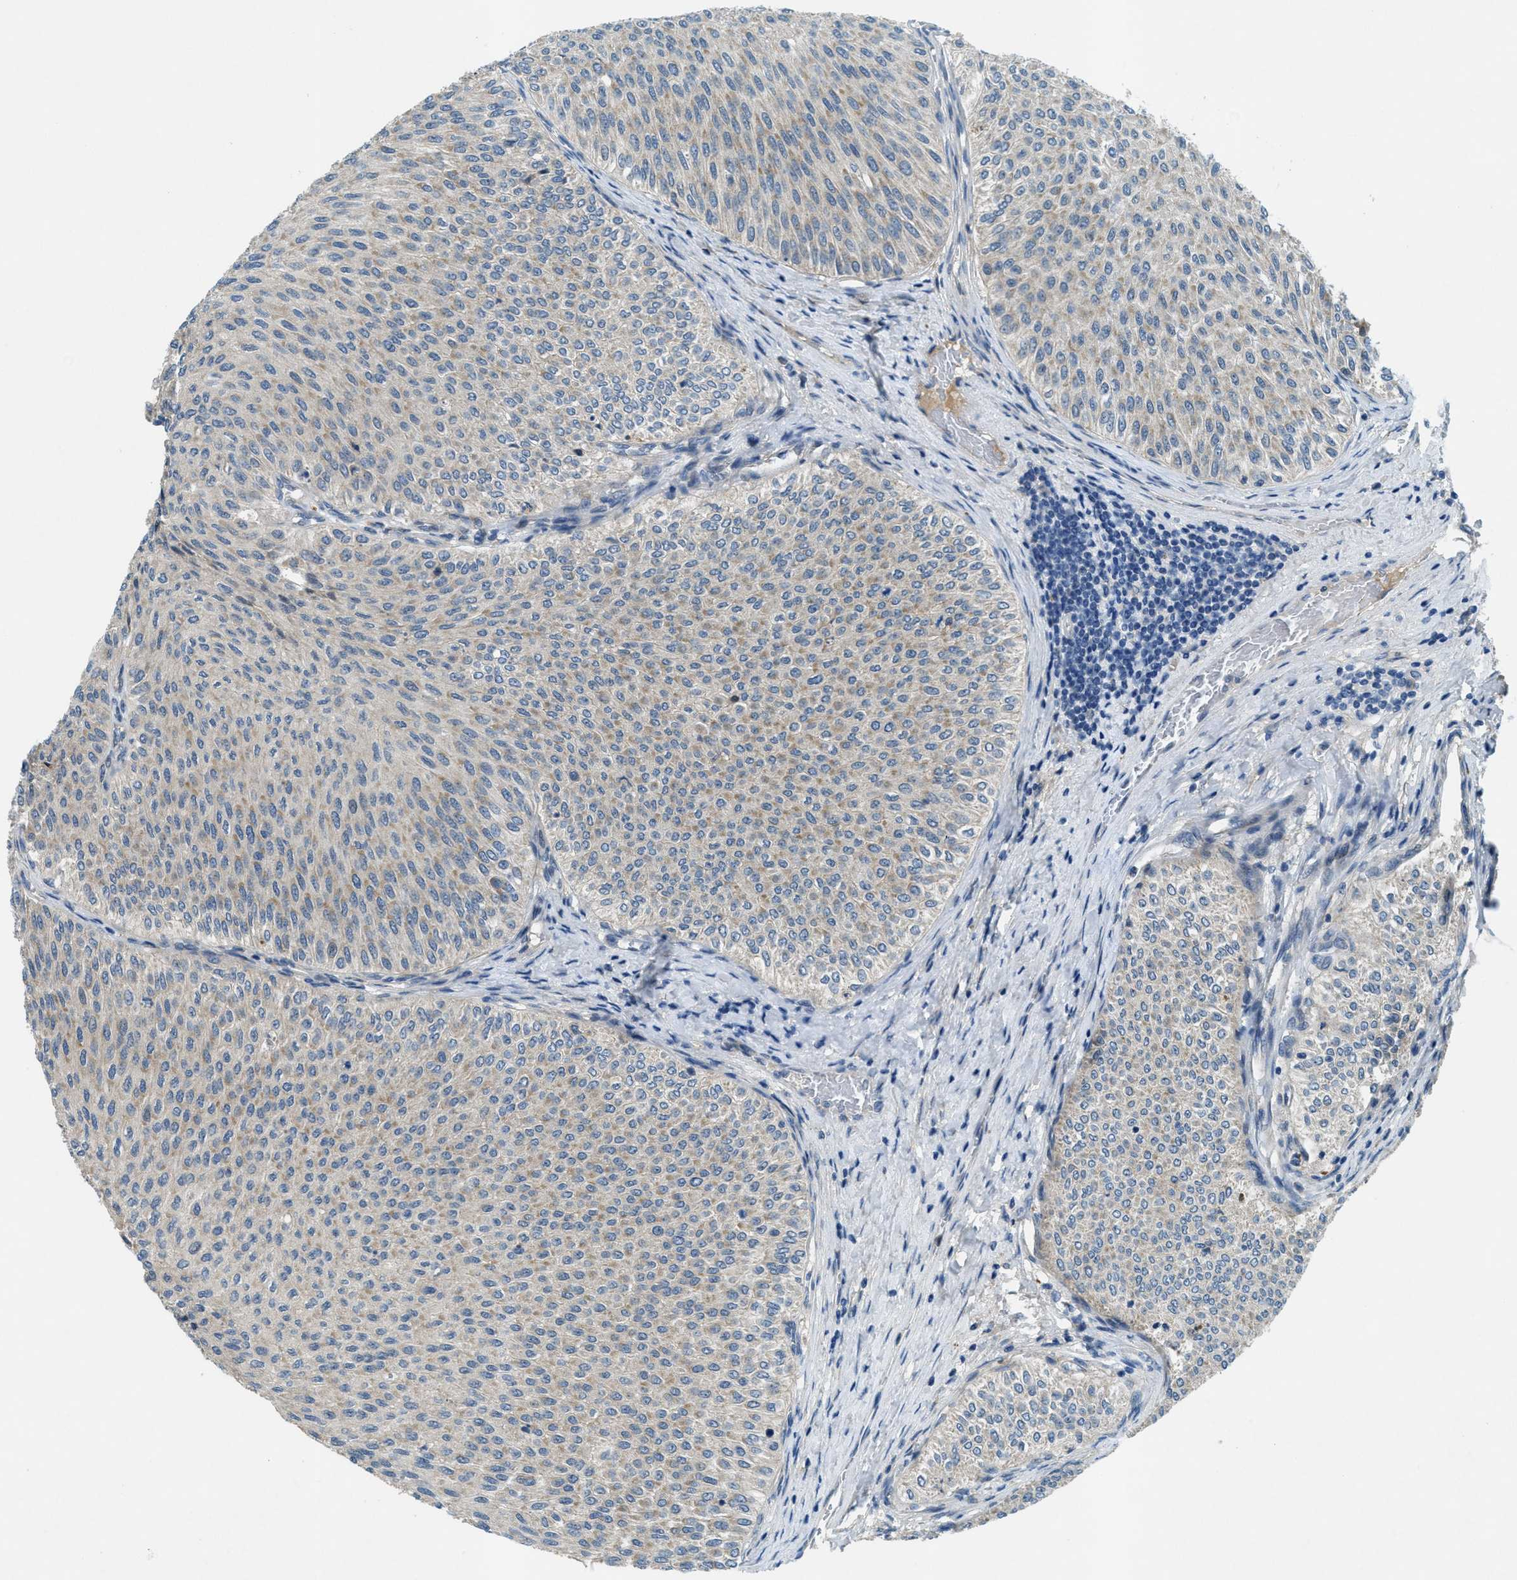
{"staining": {"intensity": "weak", "quantity": "25%-75%", "location": "cytoplasmic/membranous"}, "tissue": "urothelial cancer", "cell_type": "Tumor cells", "image_type": "cancer", "snomed": [{"axis": "morphology", "description": "Urothelial carcinoma, Low grade"}, {"axis": "topography", "description": "Urinary bladder"}], "caption": "The photomicrograph shows a brown stain indicating the presence of a protein in the cytoplasmic/membranous of tumor cells in urothelial cancer.", "gene": "SNX14", "patient": {"sex": "male", "age": 78}}